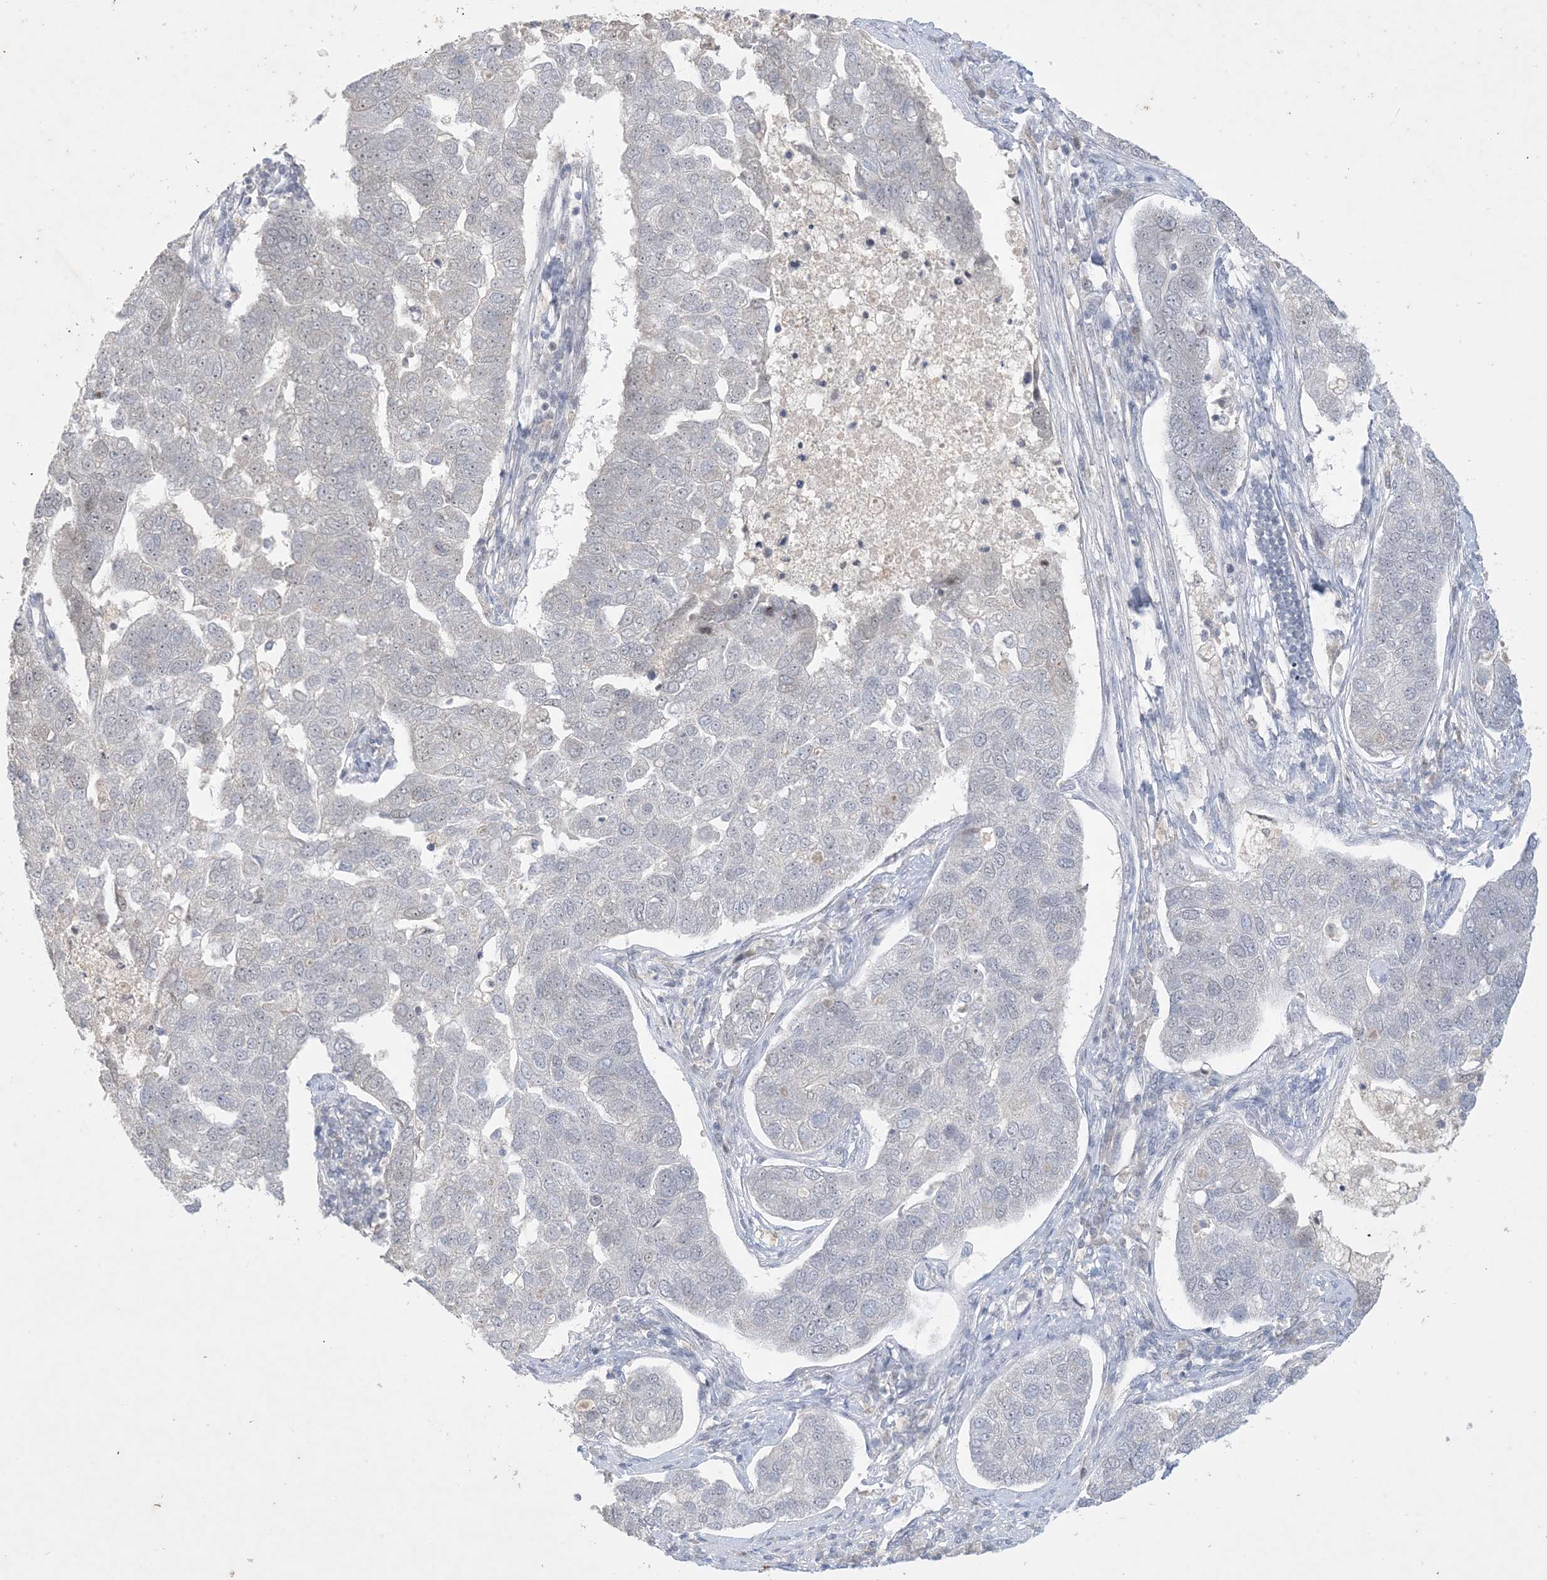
{"staining": {"intensity": "negative", "quantity": "none", "location": "none"}, "tissue": "pancreatic cancer", "cell_type": "Tumor cells", "image_type": "cancer", "snomed": [{"axis": "morphology", "description": "Adenocarcinoma, NOS"}, {"axis": "topography", "description": "Pancreas"}], "caption": "DAB (3,3'-diaminobenzidine) immunohistochemical staining of pancreatic cancer demonstrates no significant expression in tumor cells. (IHC, brightfield microscopy, high magnification).", "gene": "ZNF674", "patient": {"sex": "female", "age": 61}}